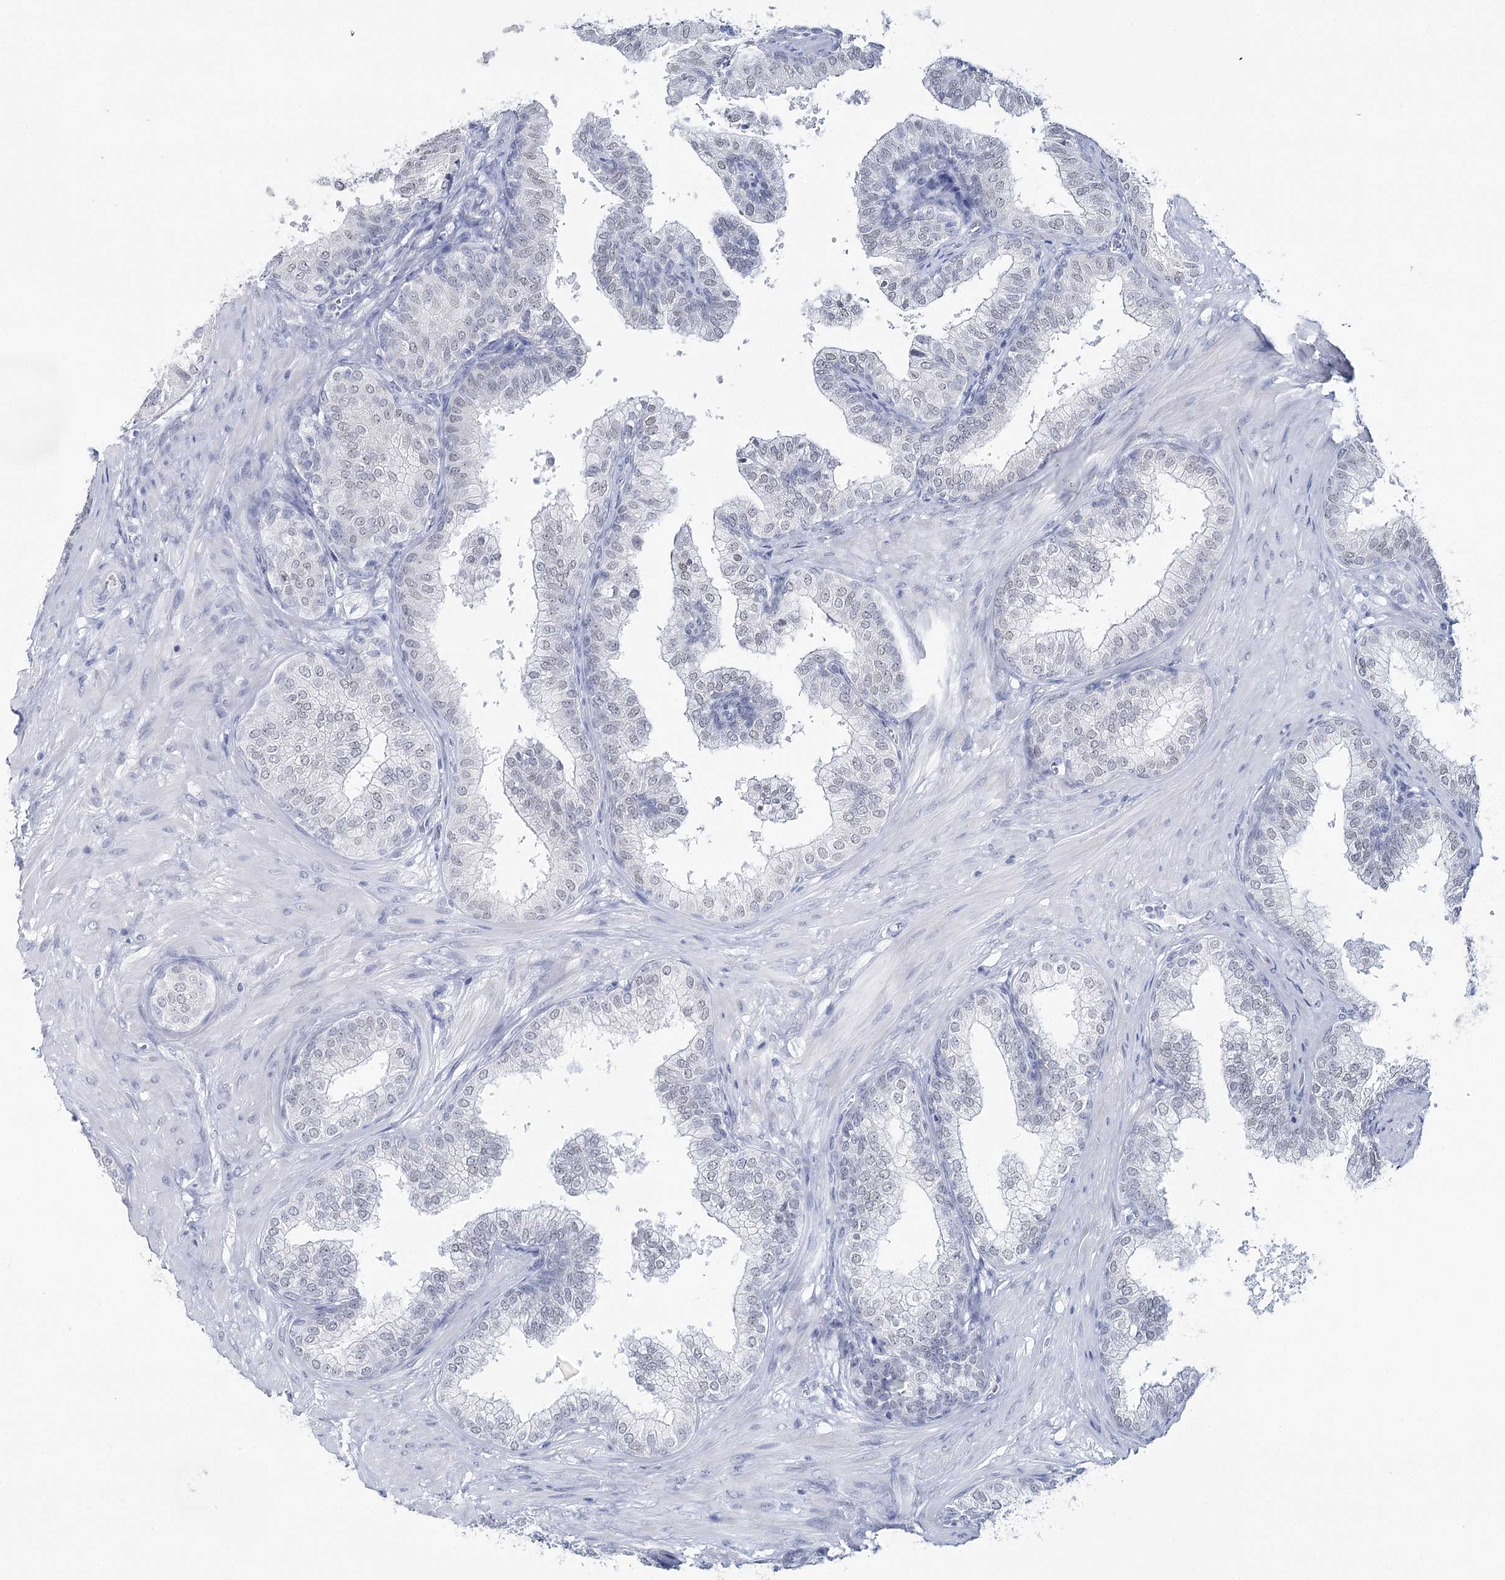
{"staining": {"intensity": "weak", "quantity": "25%-75%", "location": "nuclear"}, "tissue": "prostate", "cell_type": "Glandular cells", "image_type": "normal", "snomed": [{"axis": "morphology", "description": "Normal tissue, NOS"}, {"axis": "topography", "description": "Prostate"}], "caption": "Immunohistochemistry image of benign prostate stained for a protein (brown), which displays low levels of weak nuclear expression in about 25%-75% of glandular cells.", "gene": "ZC3H8", "patient": {"sex": "male", "age": 60}}